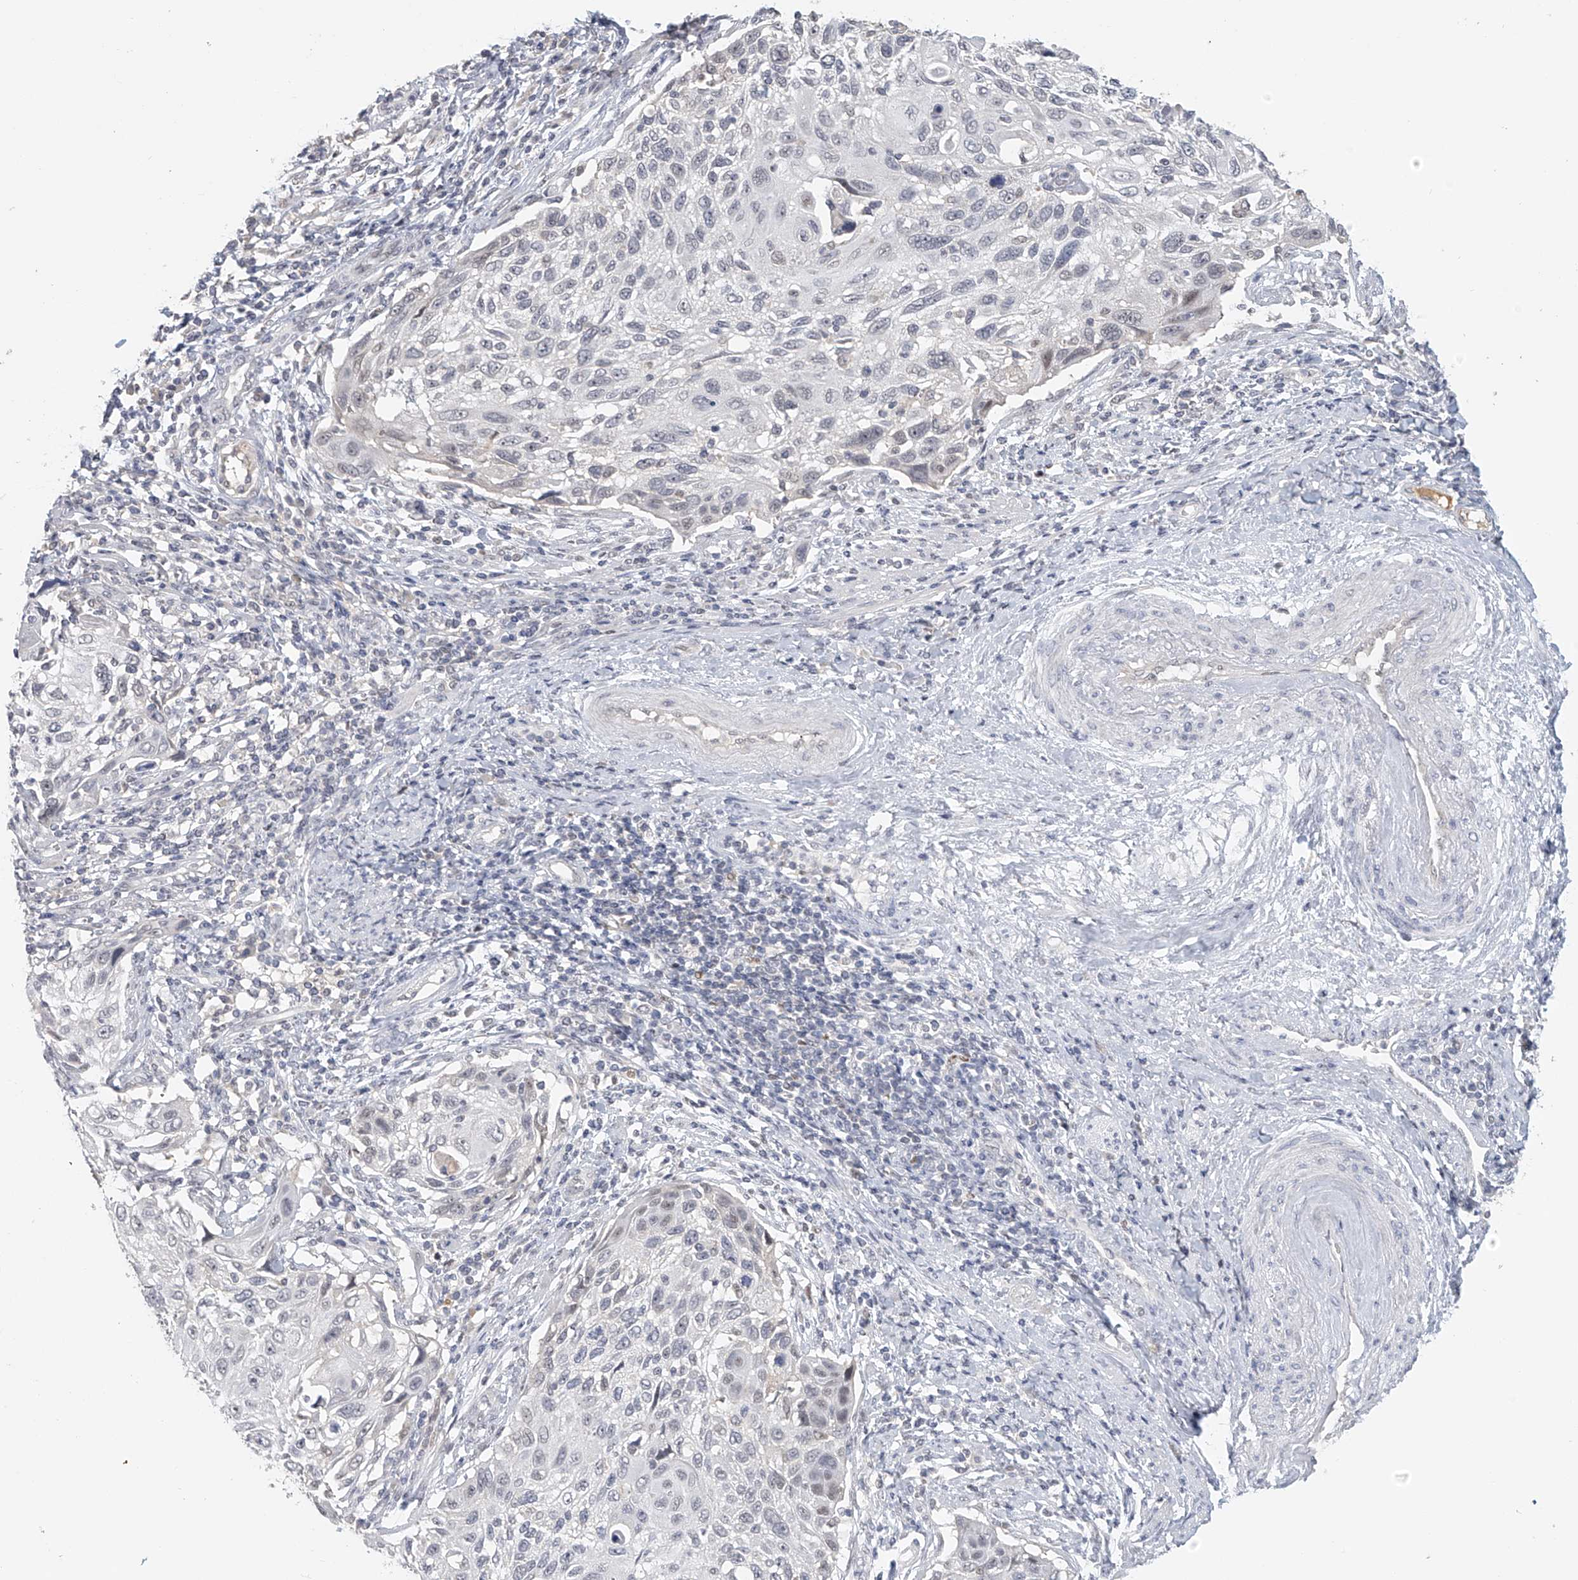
{"staining": {"intensity": "negative", "quantity": "none", "location": "none"}, "tissue": "cervical cancer", "cell_type": "Tumor cells", "image_type": "cancer", "snomed": [{"axis": "morphology", "description": "Squamous cell carcinoma, NOS"}, {"axis": "topography", "description": "Cervix"}], "caption": "Tumor cells show no significant protein staining in squamous cell carcinoma (cervical). The staining was performed using DAB to visualize the protein expression in brown, while the nuclei were stained in blue with hematoxylin (Magnification: 20x).", "gene": "DDX43", "patient": {"sex": "female", "age": 70}}